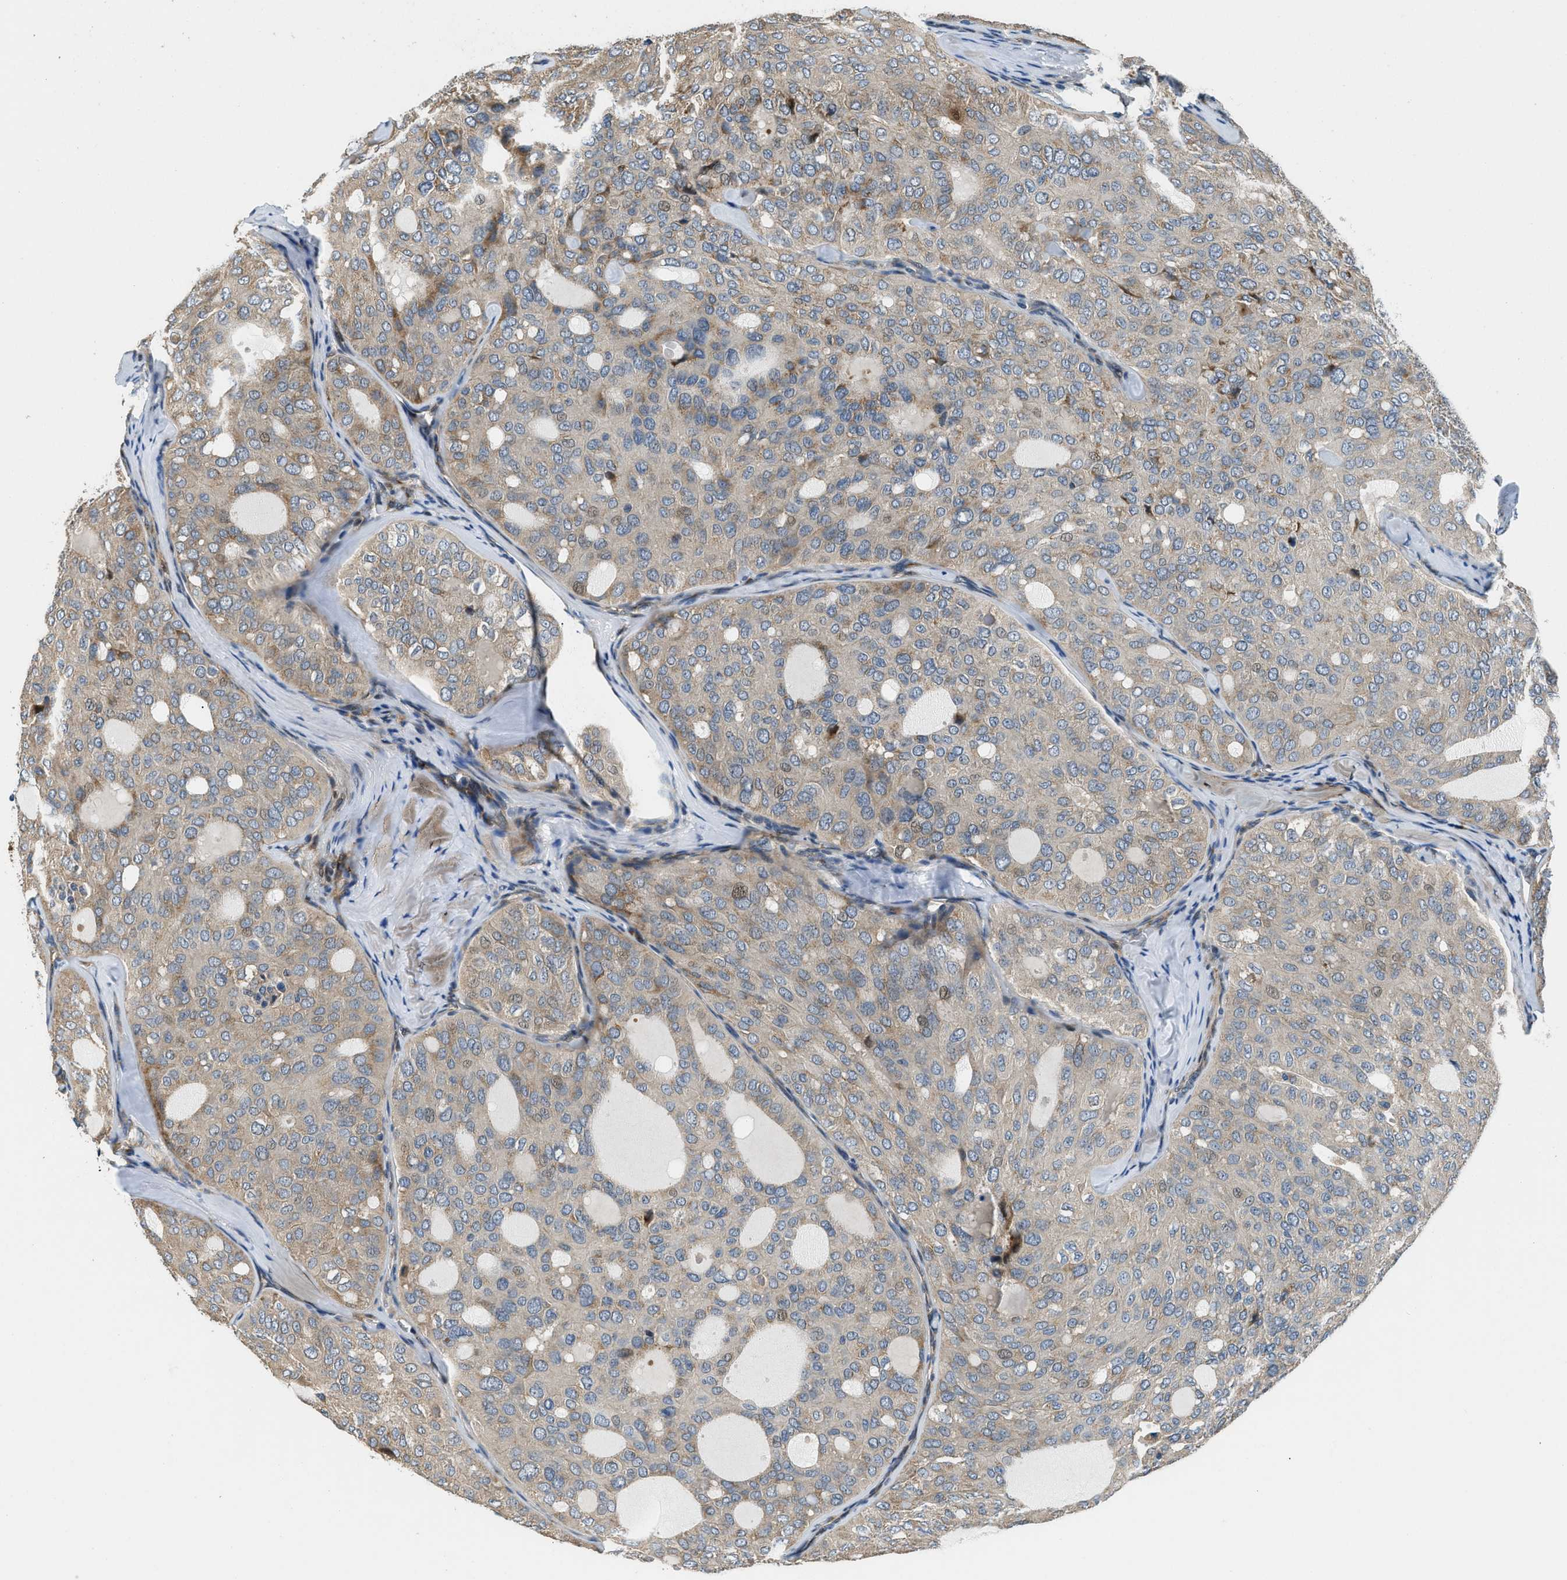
{"staining": {"intensity": "weak", "quantity": "<25%", "location": "cytoplasmic/membranous"}, "tissue": "thyroid cancer", "cell_type": "Tumor cells", "image_type": "cancer", "snomed": [{"axis": "morphology", "description": "Follicular adenoma carcinoma, NOS"}, {"axis": "topography", "description": "Thyroid gland"}], "caption": "Immunohistochemistry (IHC) histopathology image of neoplastic tissue: human thyroid cancer (follicular adenoma carcinoma) stained with DAB displays no significant protein staining in tumor cells.", "gene": "FUT8", "patient": {"sex": "male", "age": 75}}